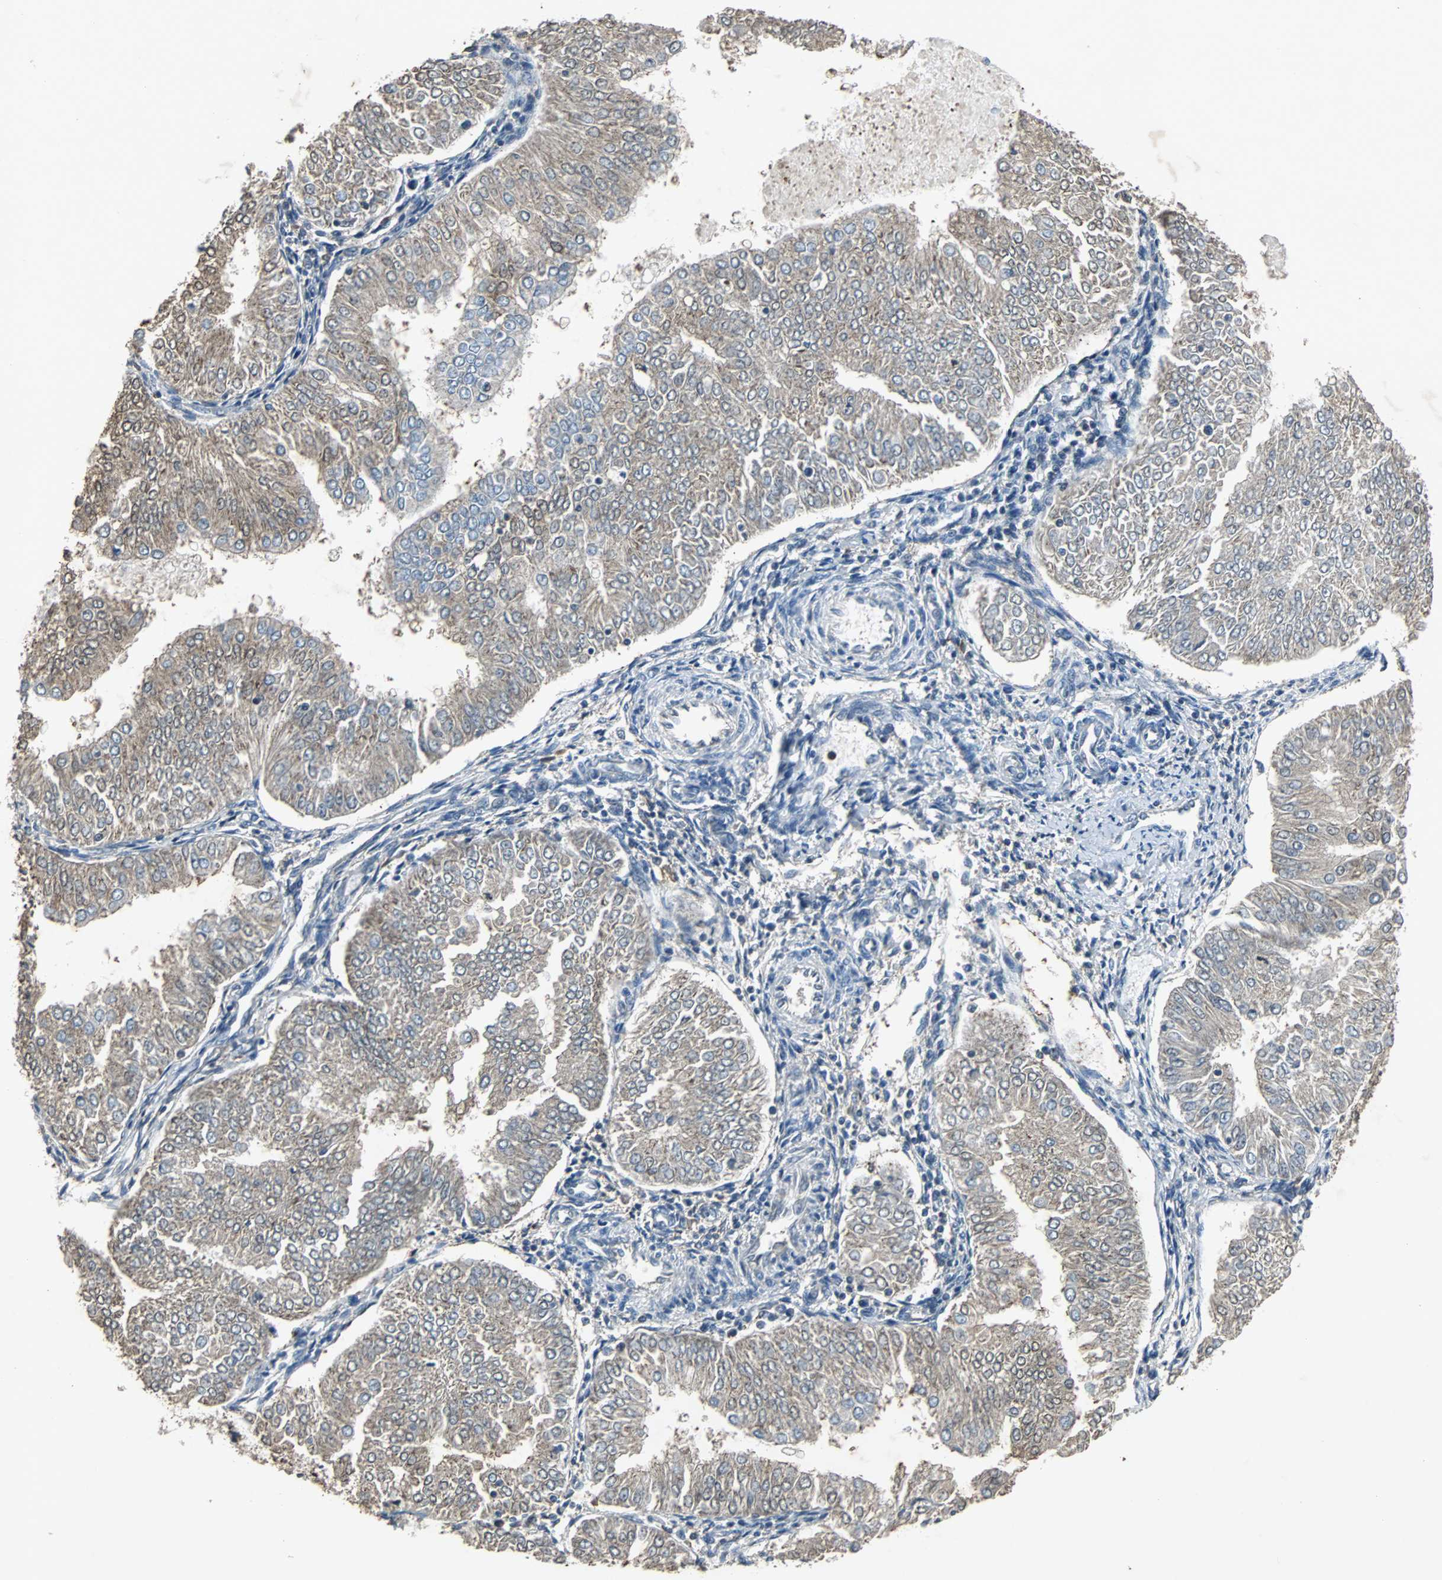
{"staining": {"intensity": "weak", "quantity": ">75%", "location": "cytoplasmic/membranous"}, "tissue": "endometrial cancer", "cell_type": "Tumor cells", "image_type": "cancer", "snomed": [{"axis": "morphology", "description": "Adenocarcinoma, NOS"}, {"axis": "topography", "description": "Endometrium"}], "caption": "Immunohistochemistry (IHC) image of human endometrial cancer stained for a protein (brown), which displays low levels of weak cytoplasmic/membranous staining in approximately >75% of tumor cells.", "gene": "SOS1", "patient": {"sex": "female", "age": 53}}